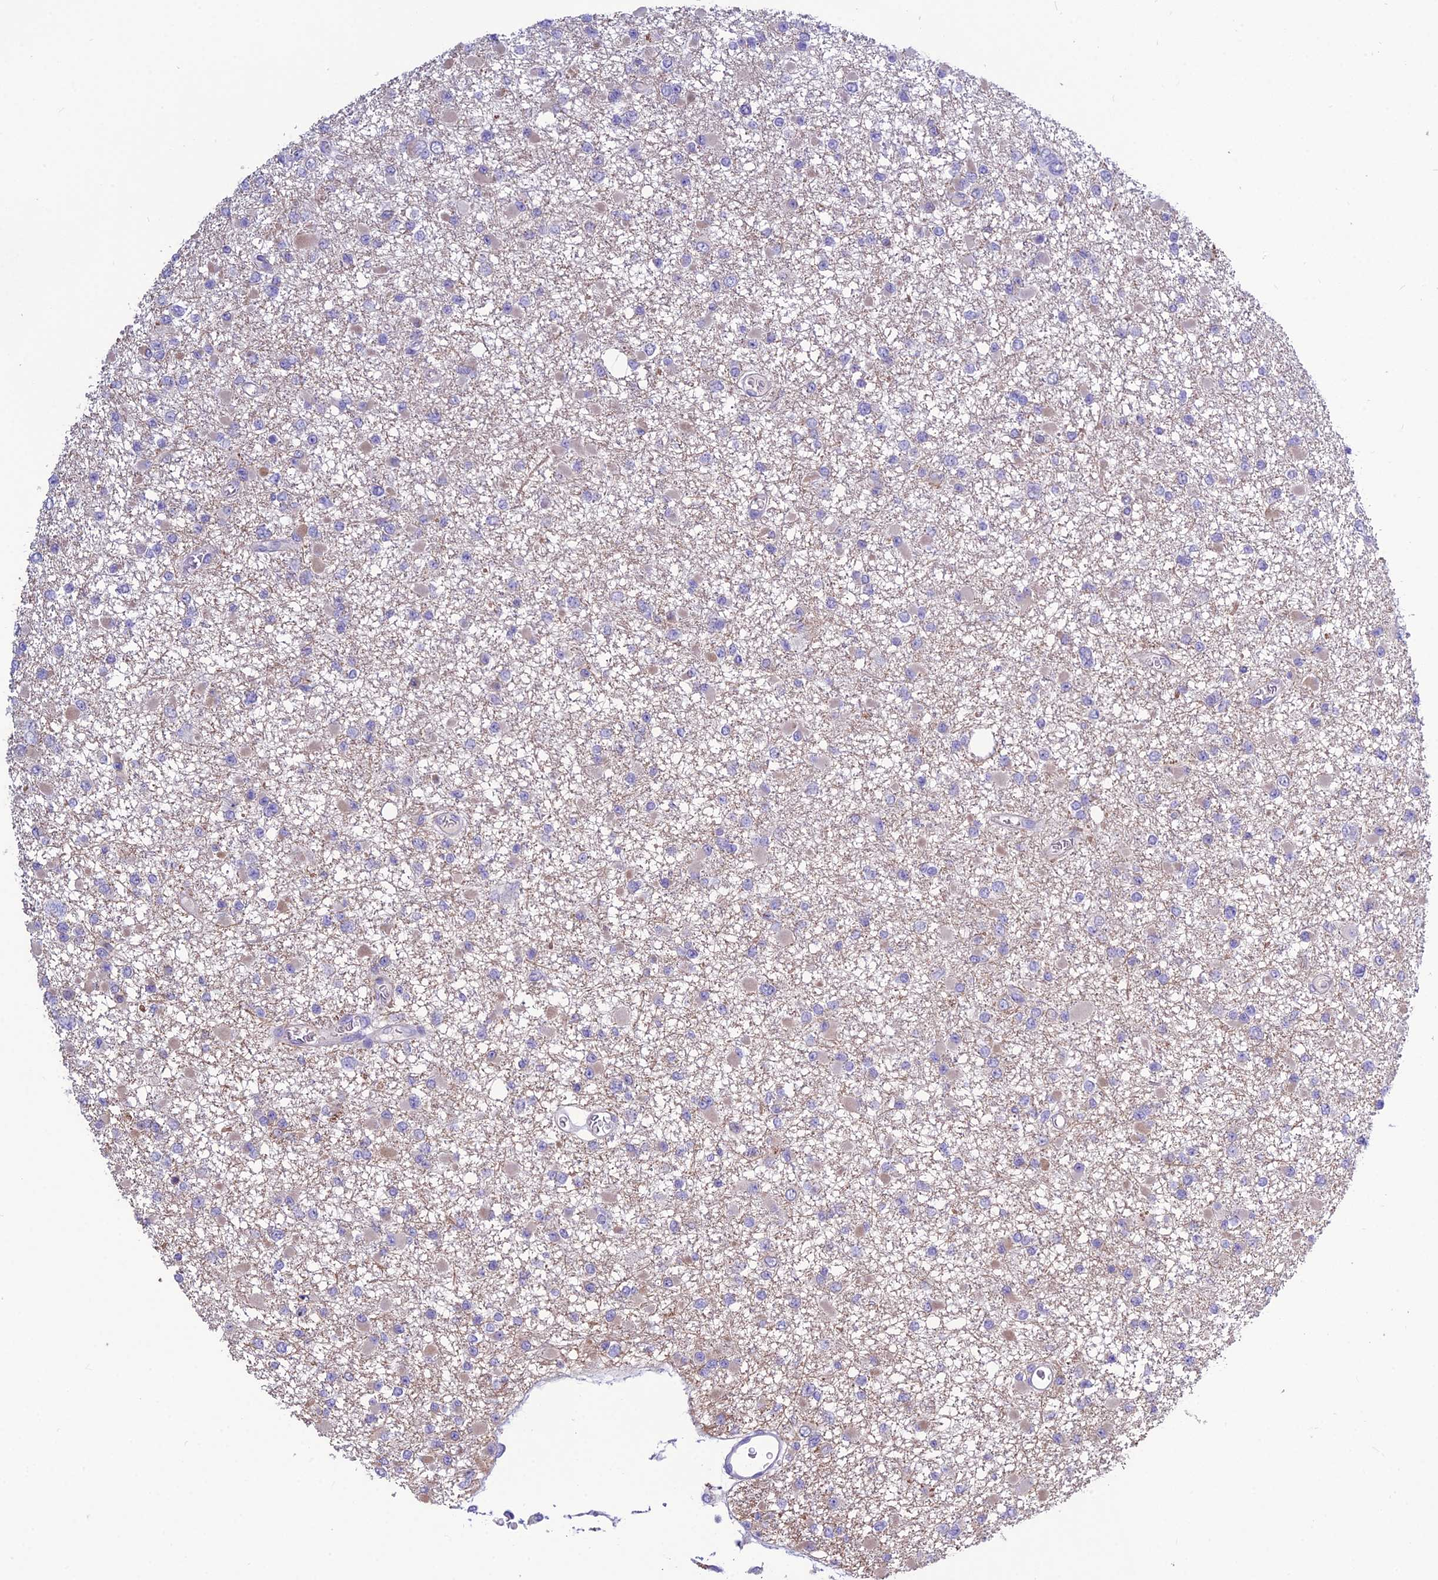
{"staining": {"intensity": "negative", "quantity": "none", "location": "none"}, "tissue": "glioma", "cell_type": "Tumor cells", "image_type": "cancer", "snomed": [{"axis": "morphology", "description": "Glioma, malignant, Low grade"}, {"axis": "topography", "description": "Brain"}], "caption": "DAB immunohistochemical staining of malignant low-grade glioma shows no significant positivity in tumor cells.", "gene": "BHMT2", "patient": {"sex": "female", "age": 22}}